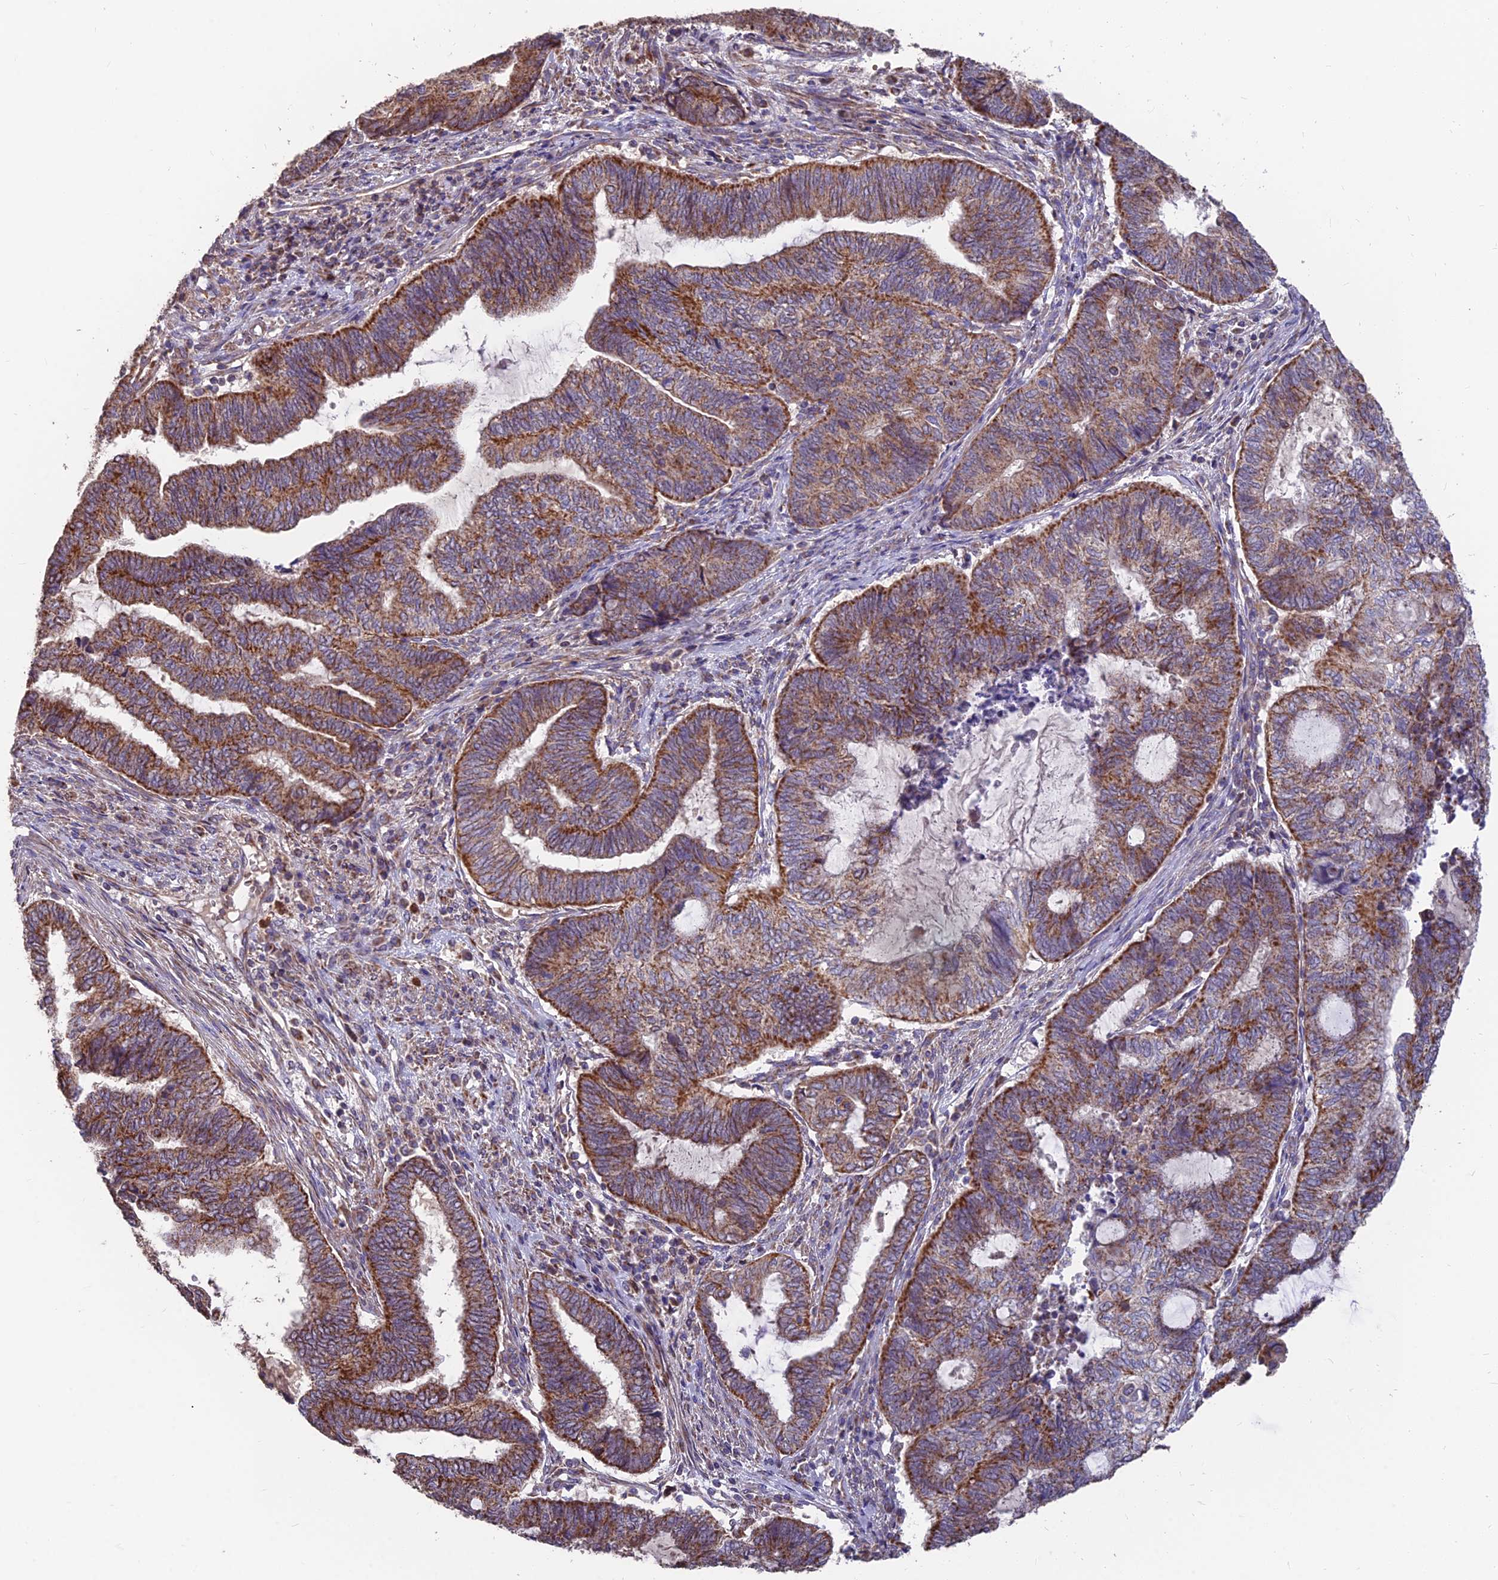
{"staining": {"intensity": "moderate", "quantity": ">75%", "location": "cytoplasmic/membranous"}, "tissue": "endometrial cancer", "cell_type": "Tumor cells", "image_type": "cancer", "snomed": [{"axis": "morphology", "description": "Adenocarcinoma, NOS"}, {"axis": "topography", "description": "Uterus"}, {"axis": "topography", "description": "Endometrium"}], "caption": "IHC (DAB (3,3'-diaminobenzidine)) staining of endometrial cancer reveals moderate cytoplasmic/membranous protein expression in about >75% of tumor cells. (DAB IHC with brightfield microscopy, high magnification).", "gene": "IFT22", "patient": {"sex": "female", "age": 70}}